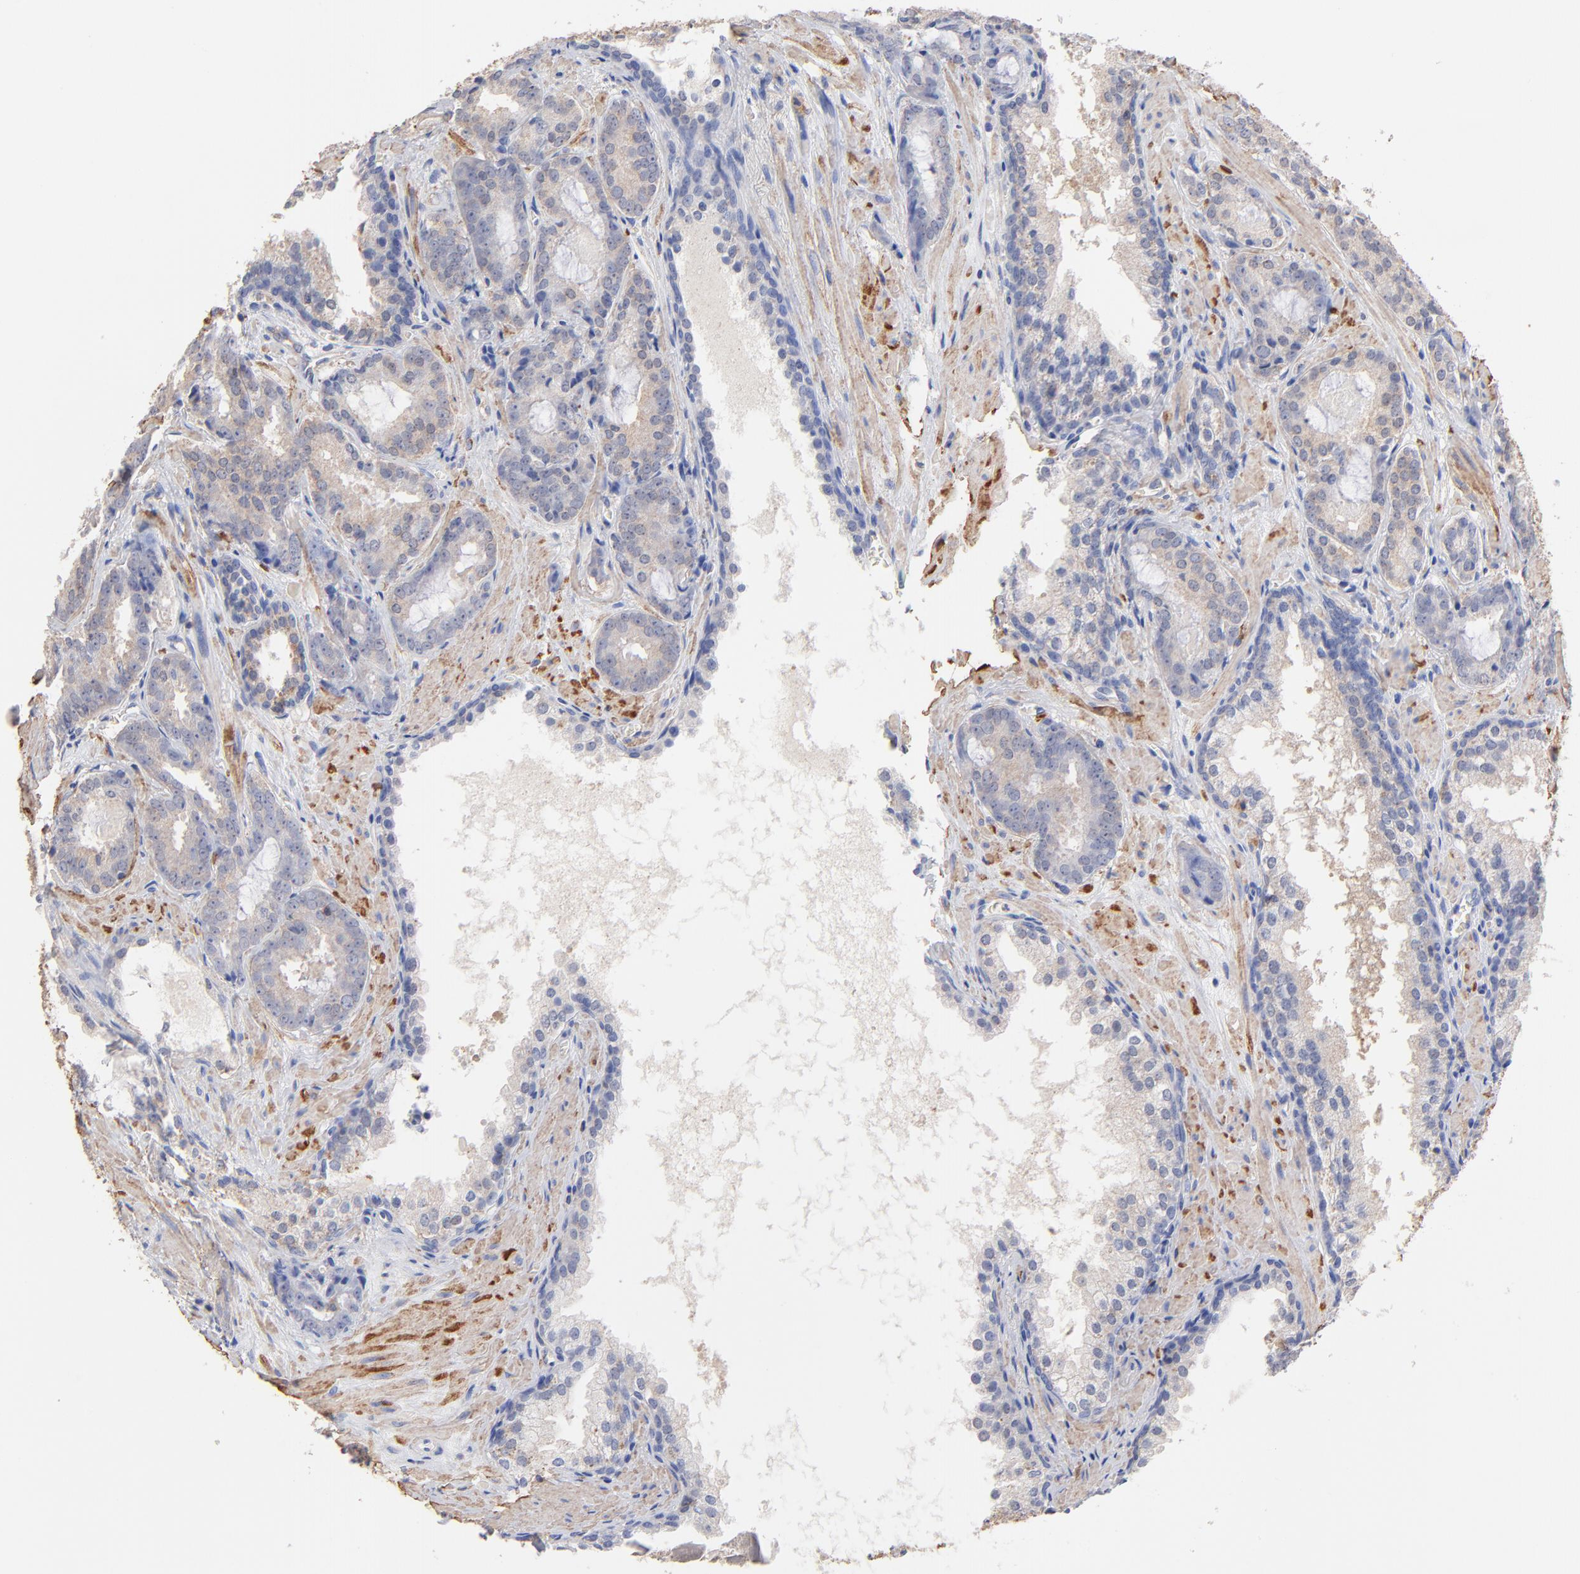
{"staining": {"intensity": "weak", "quantity": "25%-75%", "location": "cytoplasmic/membranous"}, "tissue": "prostate cancer", "cell_type": "Tumor cells", "image_type": "cancer", "snomed": [{"axis": "morphology", "description": "Adenocarcinoma, Medium grade"}, {"axis": "topography", "description": "Prostate"}], "caption": "High-magnification brightfield microscopy of prostate medium-grade adenocarcinoma stained with DAB (3,3'-diaminobenzidine) (brown) and counterstained with hematoxylin (blue). tumor cells exhibit weak cytoplasmic/membranous positivity is appreciated in approximately25%-75% of cells.", "gene": "ASL", "patient": {"sex": "male", "age": 64}}